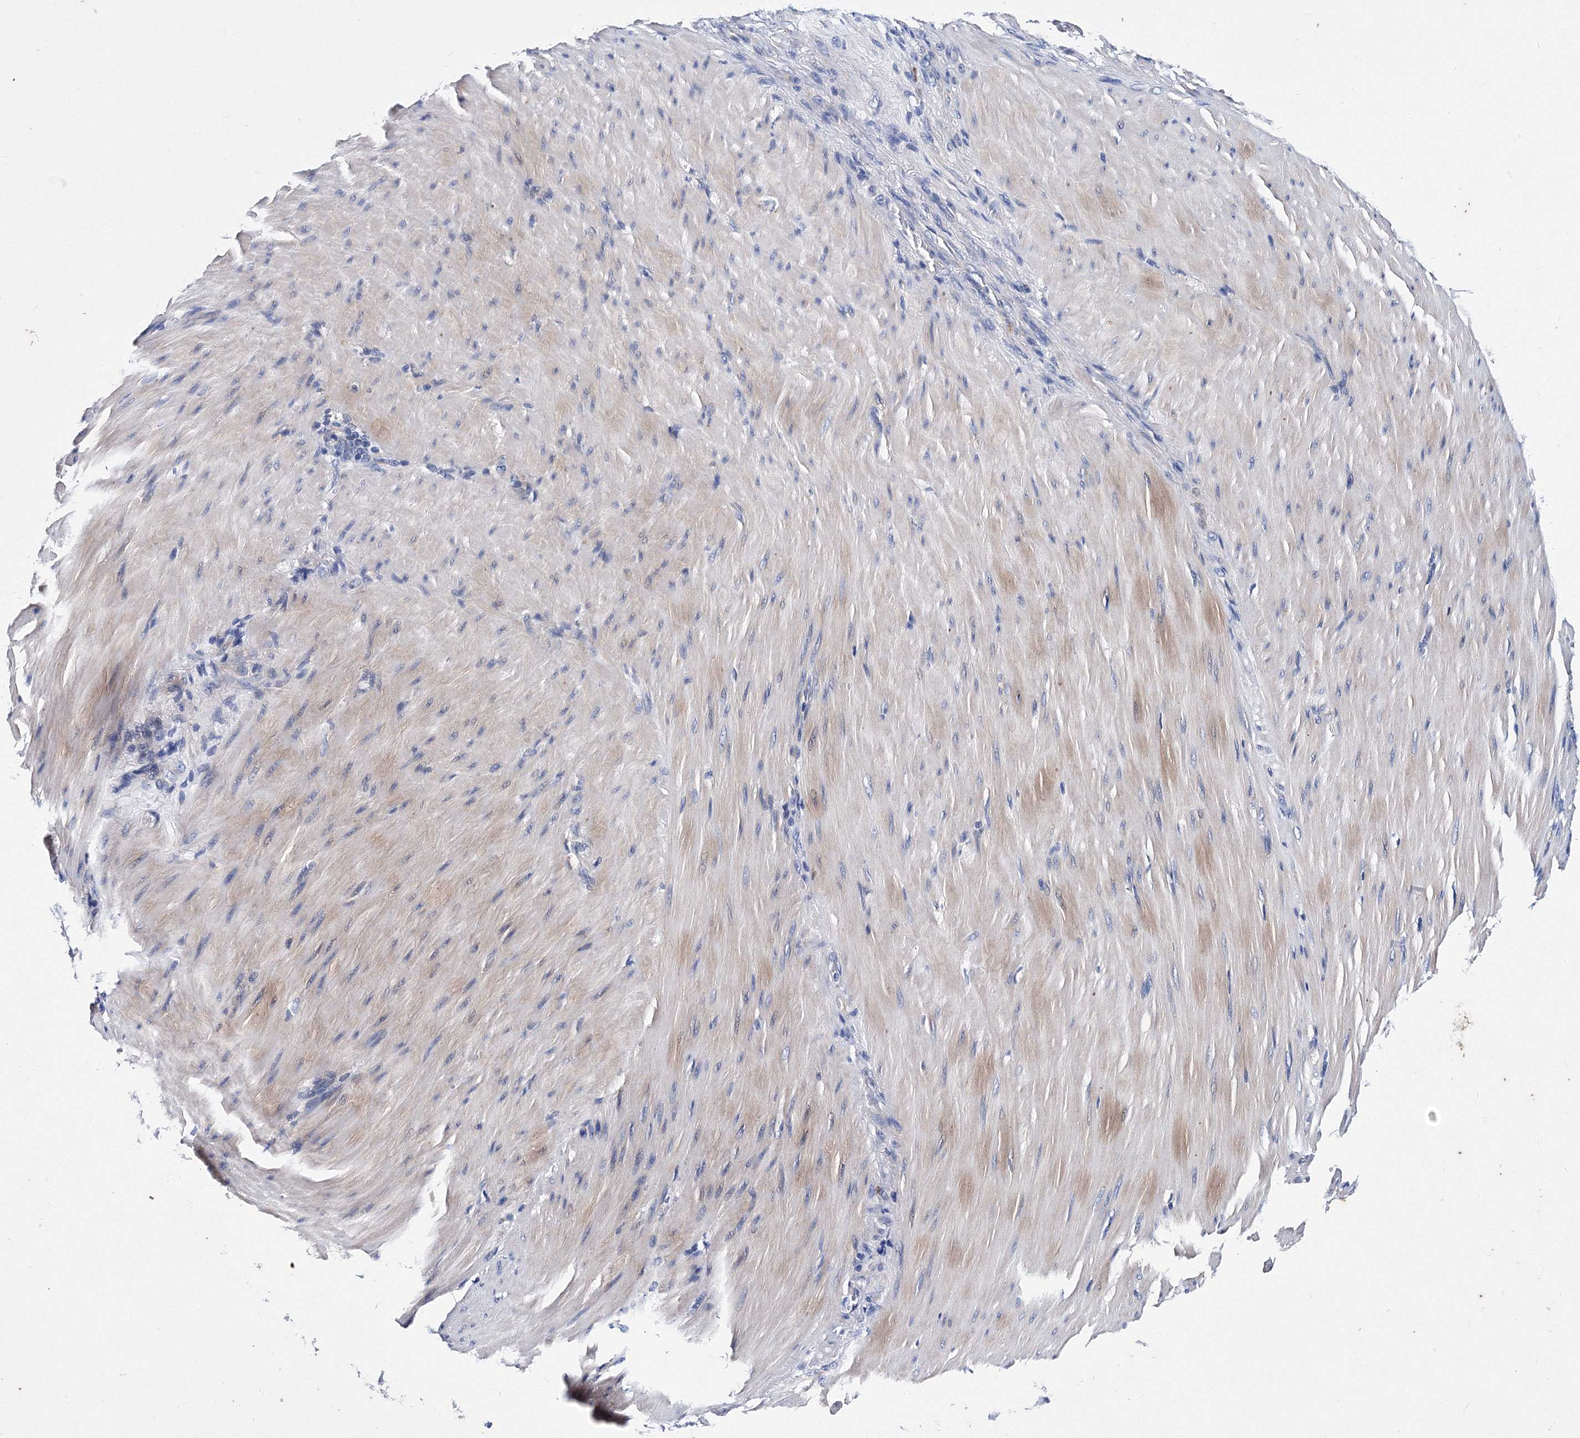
{"staining": {"intensity": "negative", "quantity": "none", "location": "none"}, "tissue": "stomach cancer", "cell_type": "Tumor cells", "image_type": "cancer", "snomed": [{"axis": "morphology", "description": "Normal tissue, NOS"}, {"axis": "morphology", "description": "Adenocarcinoma, NOS"}, {"axis": "topography", "description": "Stomach"}], "caption": "DAB immunohistochemical staining of adenocarcinoma (stomach) displays no significant expression in tumor cells. (Stains: DAB immunohistochemistry (IHC) with hematoxylin counter stain, Microscopy: brightfield microscopy at high magnification).", "gene": "TRPM2", "patient": {"sex": "male", "age": 82}}